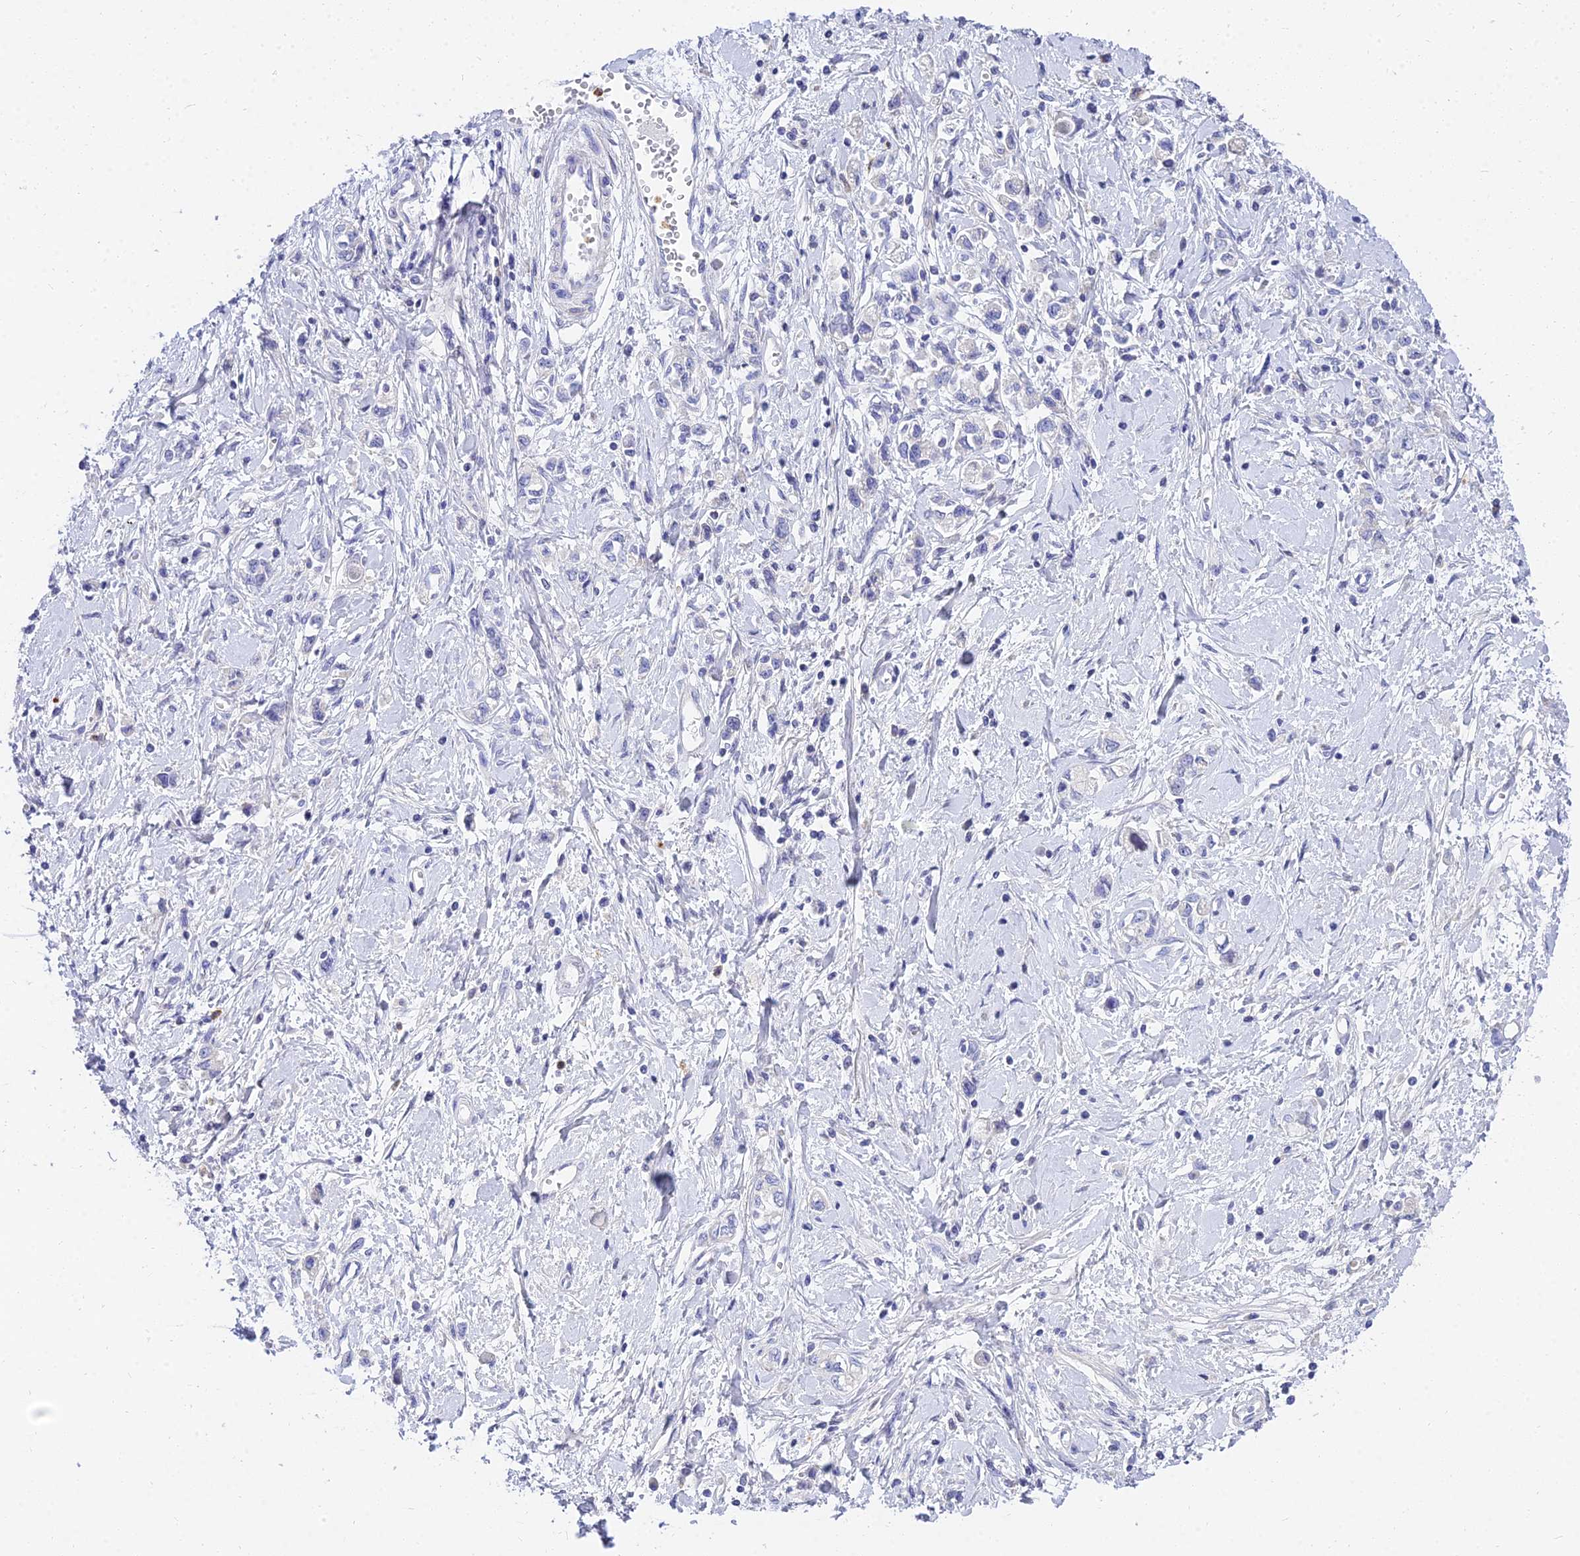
{"staining": {"intensity": "negative", "quantity": "none", "location": "none"}, "tissue": "stomach cancer", "cell_type": "Tumor cells", "image_type": "cancer", "snomed": [{"axis": "morphology", "description": "Adenocarcinoma, NOS"}, {"axis": "topography", "description": "Stomach"}], "caption": "High magnification brightfield microscopy of stomach cancer stained with DAB (3,3'-diaminobenzidine) (brown) and counterstained with hematoxylin (blue): tumor cells show no significant positivity.", "gene": "VWC2L", "patient": {"sex": "female", "age": 76}}